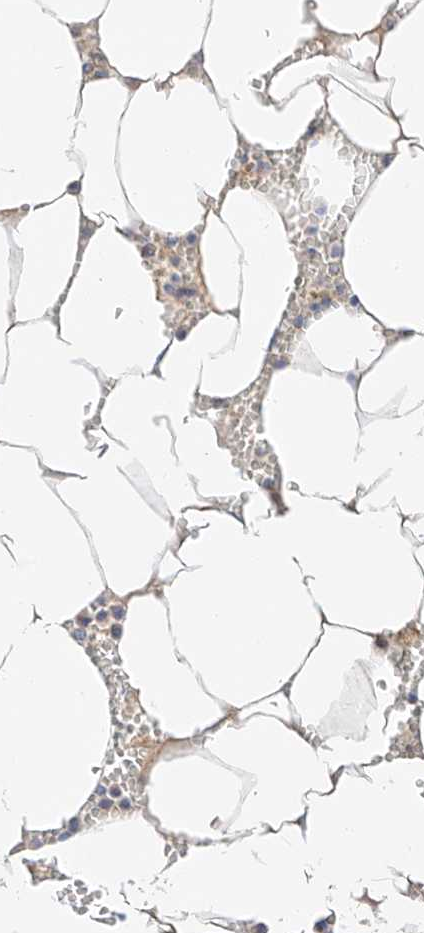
{"staining": {"intensity": "negative", "quantity": "none", "location": "none"}, "tissue": "bone marrow", "cell_type": "Hematopoietic cells", "image_type": "normal", "snomed": [{"axis": "morphology", "description": "Normal tissue, NOS"}, {"axis": "topography", "description": "Bone marrow"}], "caption": "This is an IHC image of benign human bone marrow. There is no expression in hematopoietic cells.", "gene": "C6orf118", "patient": {"sex": "male", "age": 70}}